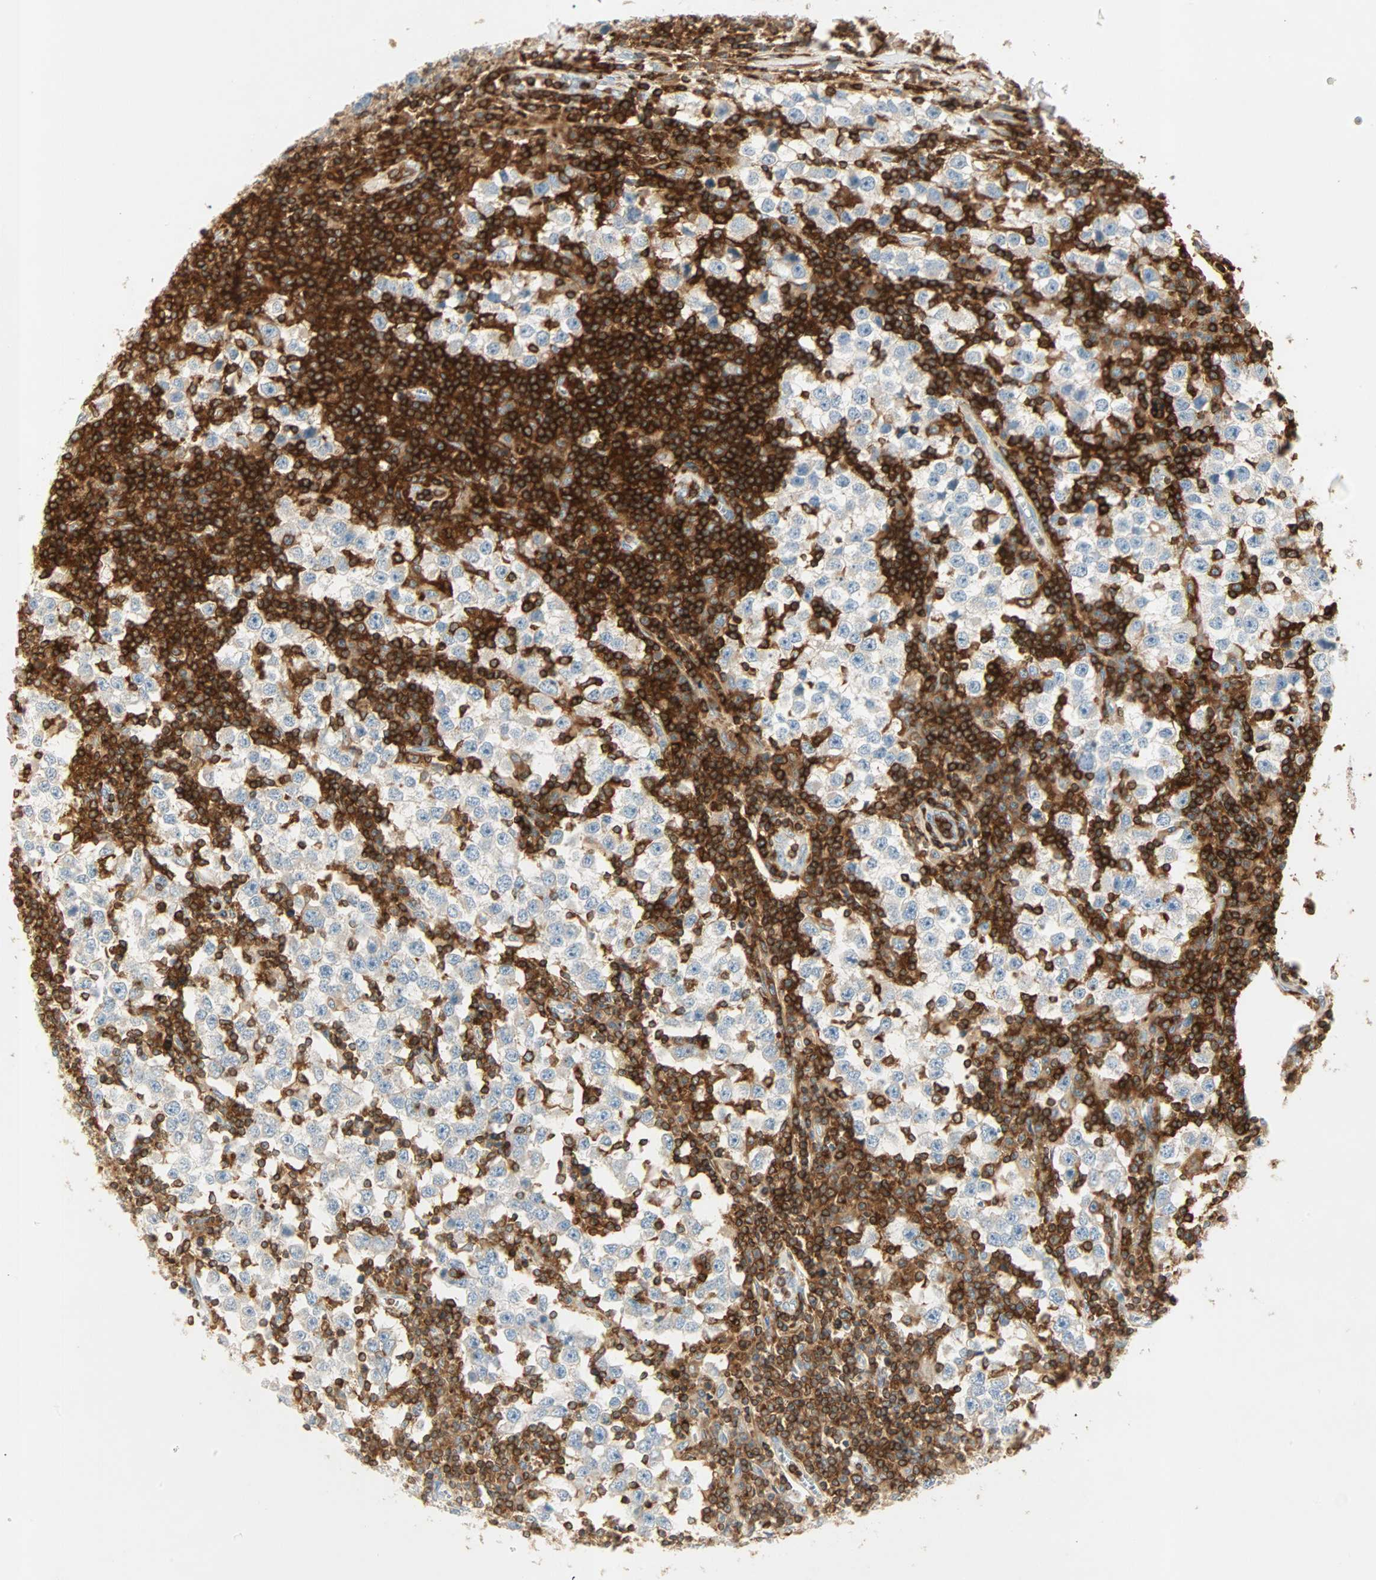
{"staining": {"intensity": "negative", "quantity": "none", "location": "none"}, "tissue": "testis cancer", "cell_type": "Tumor cells", "image_type": "cancer", "snomed": [{"axis": "morphology", "description": "Seminoma, NOS"}, {"axis": "topography", "description": "Testis"}], "caption": "Tumor cells are negative for brown protein staining in testis cancer (seminoma).", "gene": "FMNL1", "patient": {"sex": "male", "age": 65}}